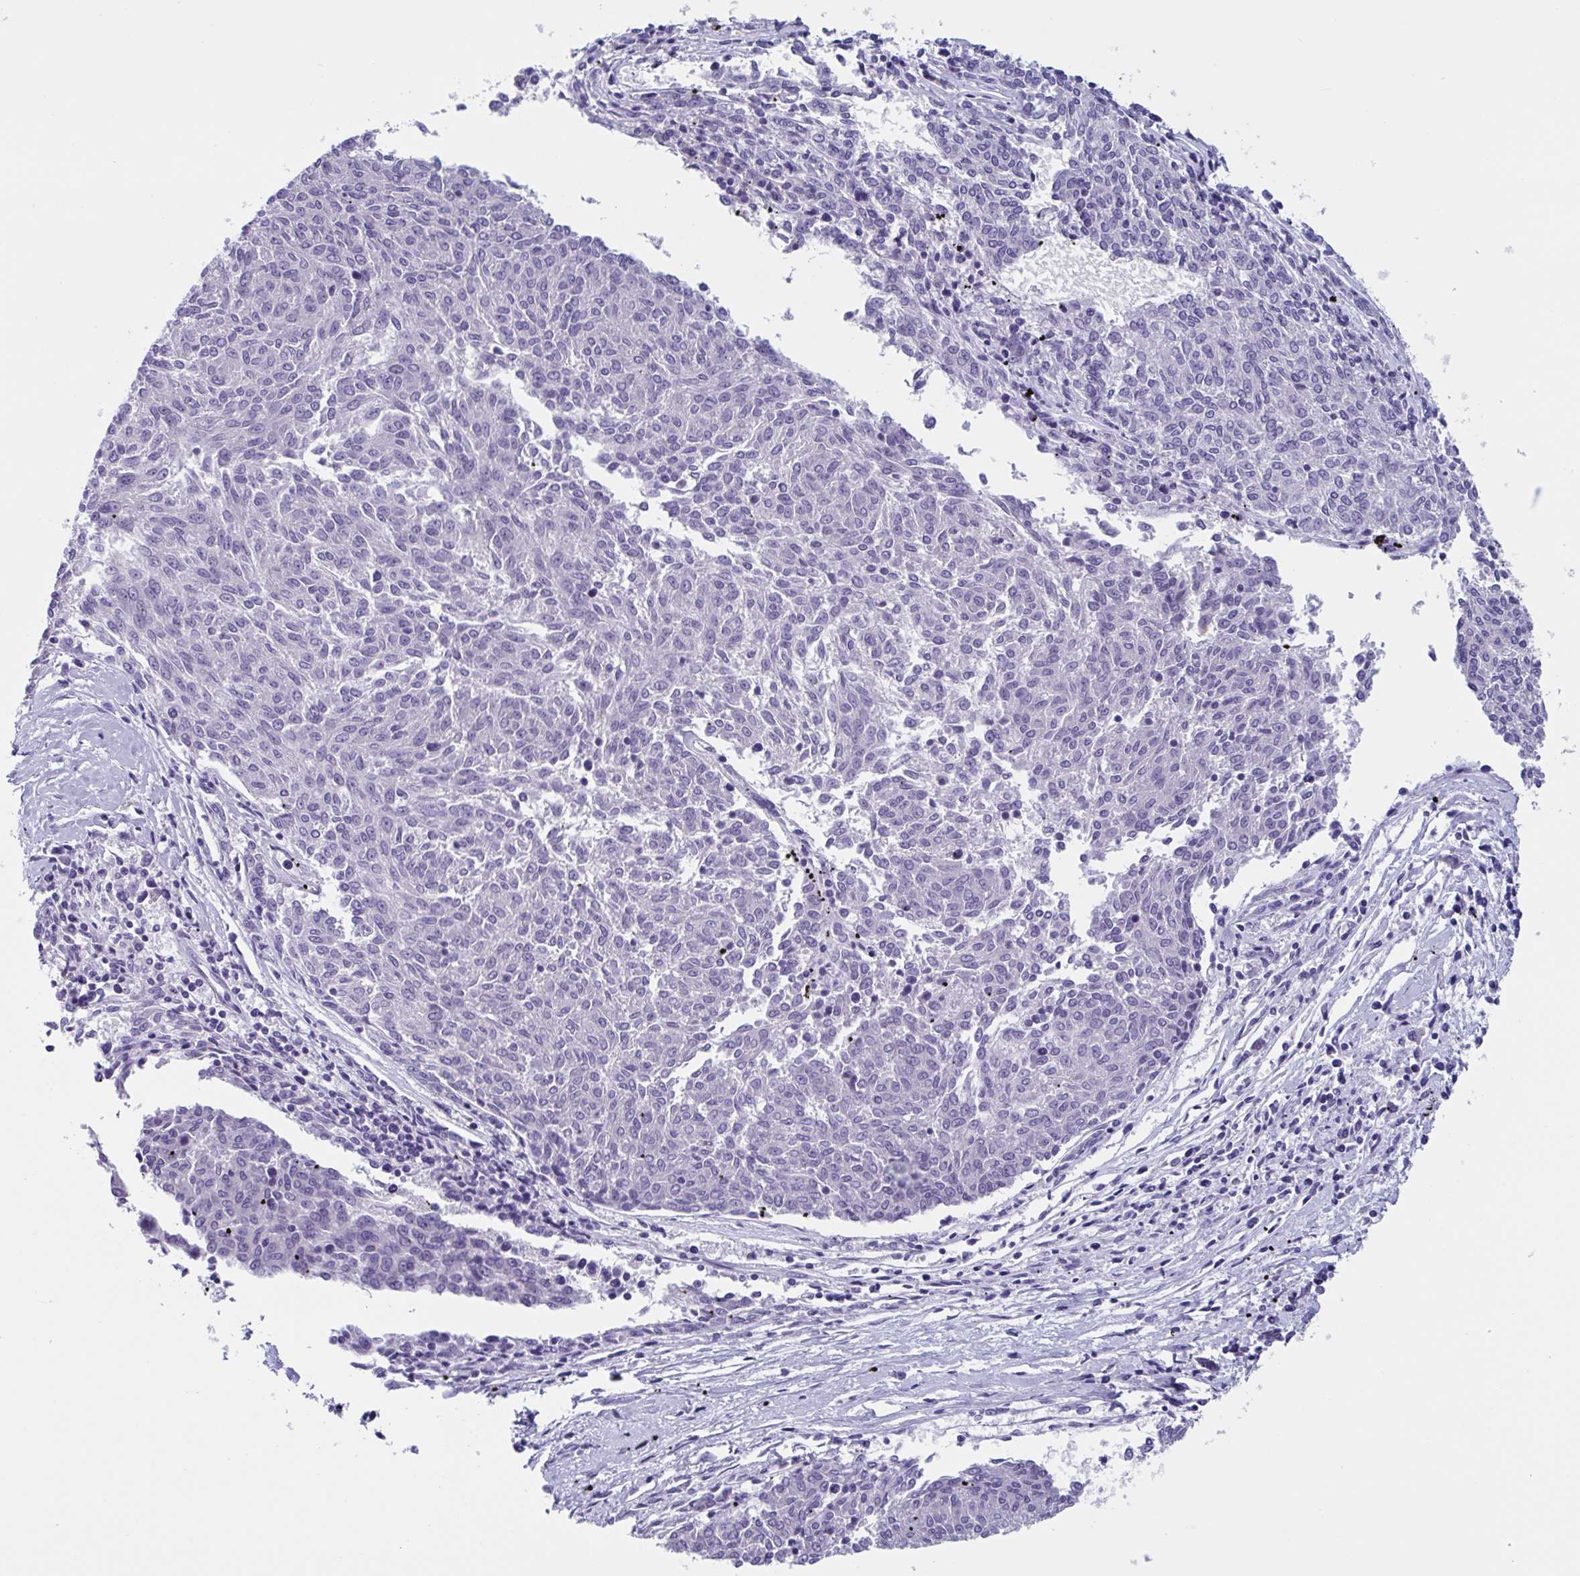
{"staining": {"intensity": "negative", "quantity": "none", "location": "none"}, "tissue": "melanoma", "cell_type": "Tumor cells", "image_type": "cancer", "snomed": [{"axis": "morphology", "description": "Malignant melanoma, NOS"}, {"axis": "topography", "description": "Skin"}], "caption": "Image shows no significant protein staining in tumor cells of malignant melanoma.", "gene": "USP35", "patient": {"sex": "female", "age": 72}}